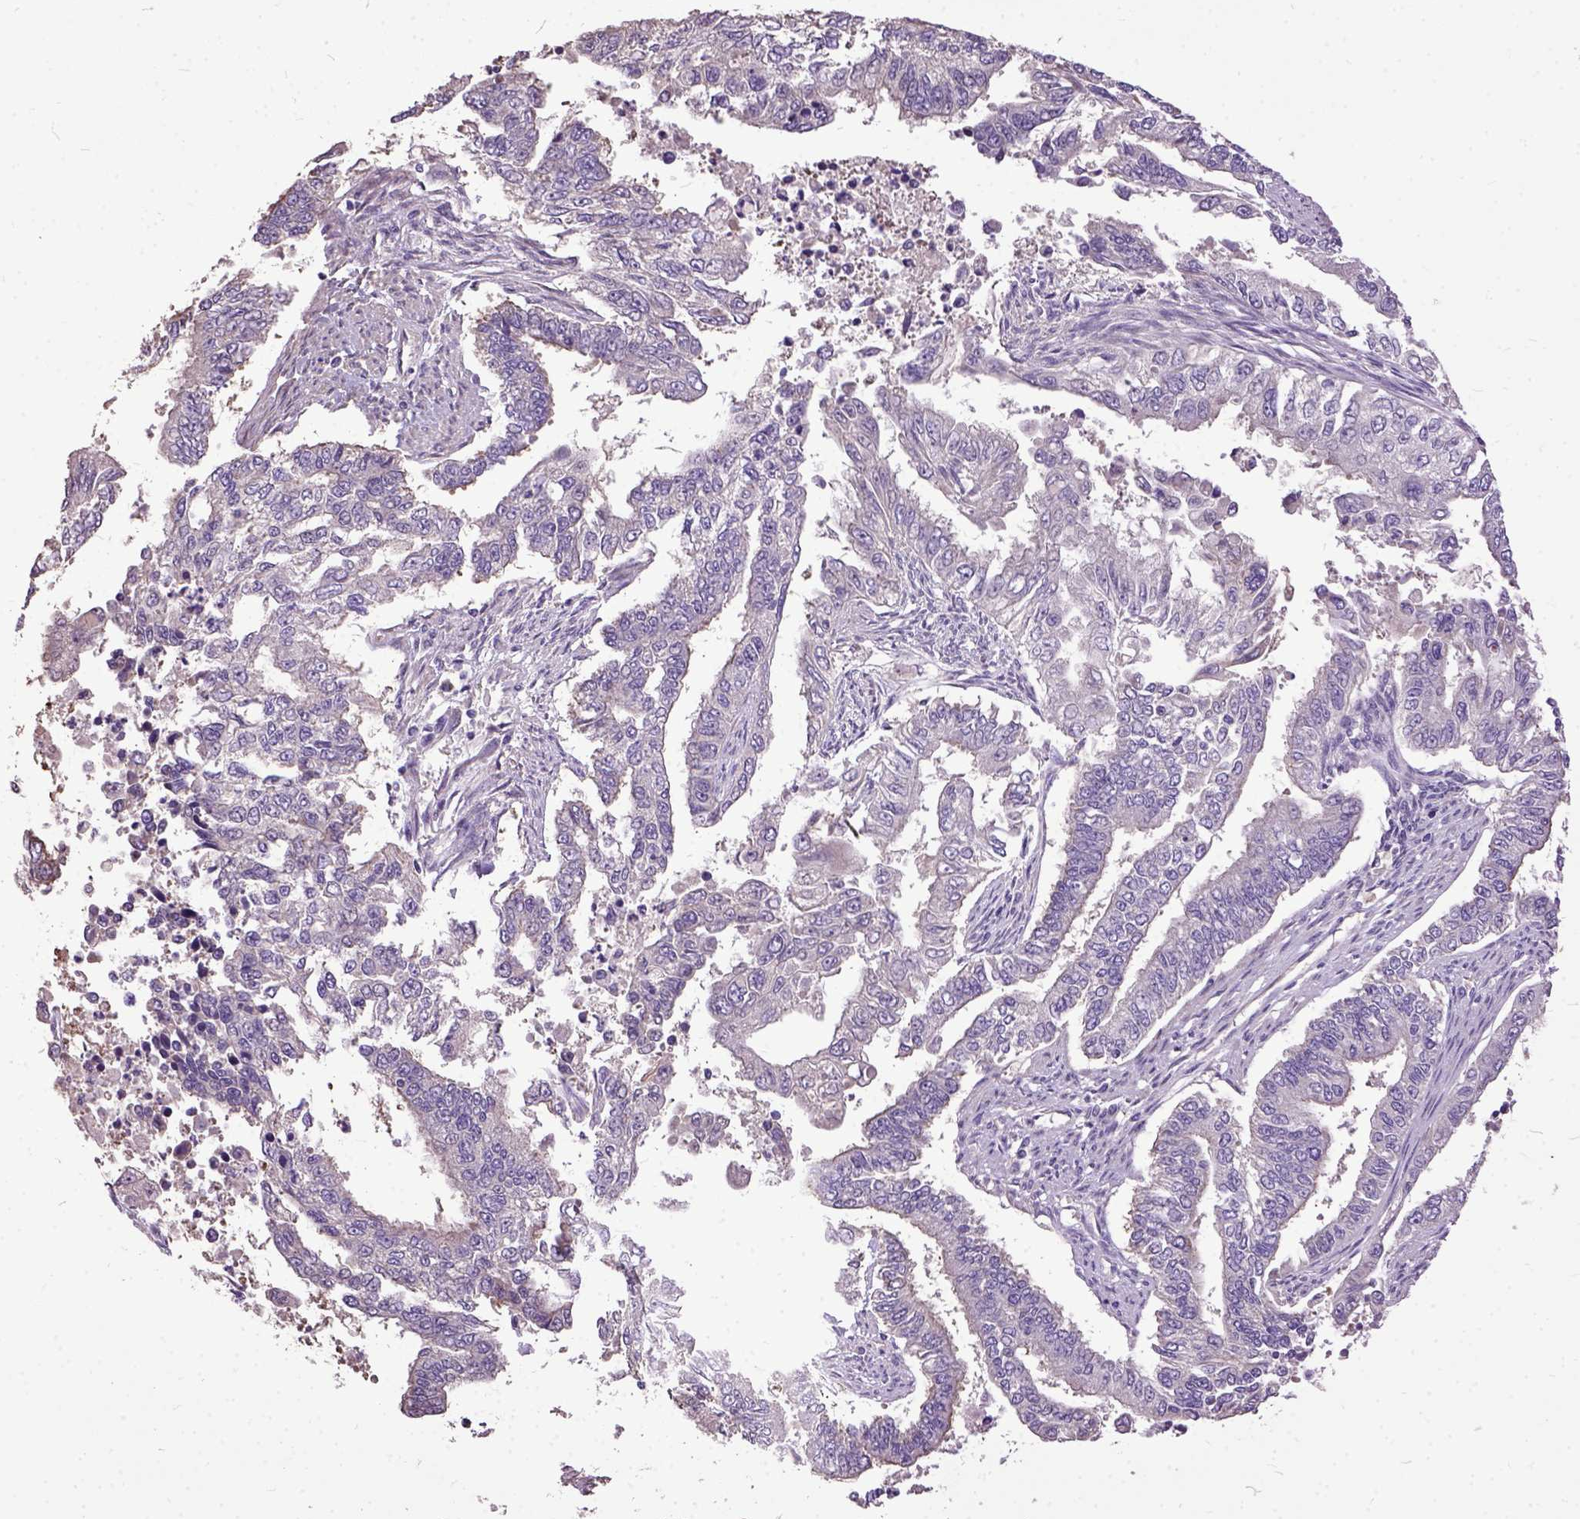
{"staining": {"intensity": "negative", "quantity": "none", "location": "none"}, "tissue": "endometrial cancer", "cell_type": "Tumor cells", "image_type": "cancer", "snomed": [{"axis": "morphology", "description": "Adenocarcinoma, NOS"}, {"axis": "topography", "description": "Uterus"}], "caption": "Micrograph shows no protein staining in tumor cells of adenocarcinoma (endometrial) tissue.", "gene": "AREG", "patient": {"sex": "female", "age": 59}}